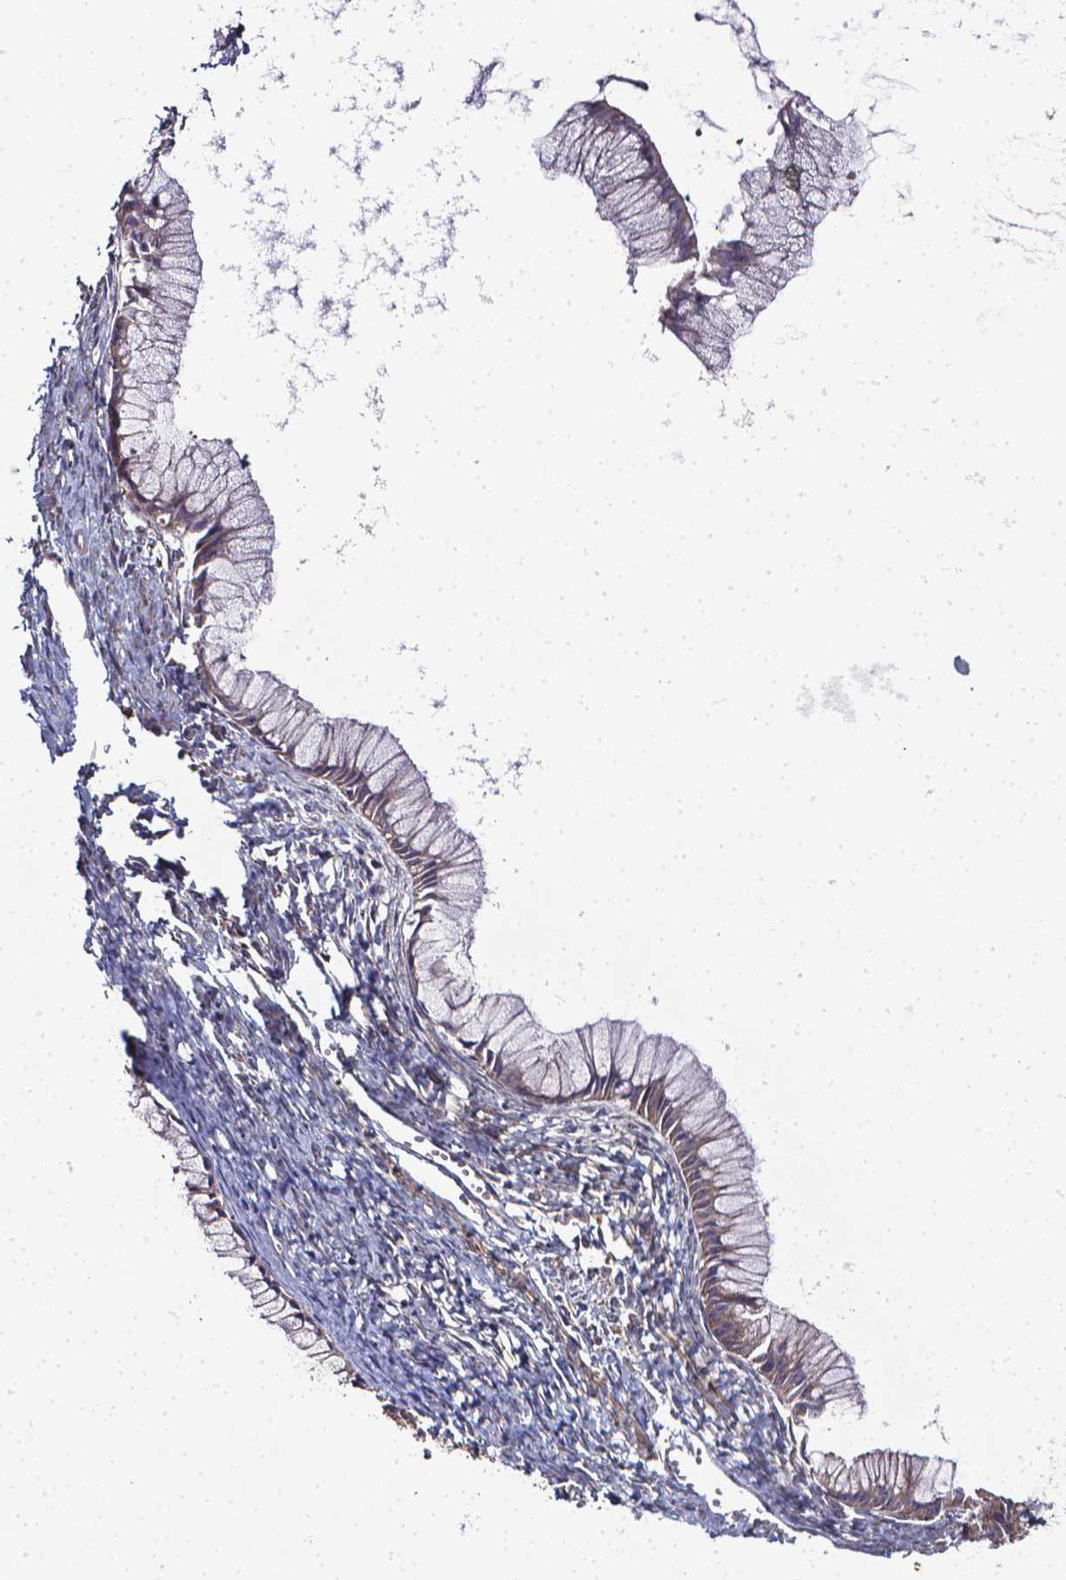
{"staining": {"intensity": "moderate", "quantity": ">75%", "location": "cytoplasmic/membranous"}, "tissue": "ovarian cancer", "cell_type": "Tumor cells", "image_type": "cancer", "snomed": [{"axis": "morphology", "description": "Cystadenocarcinoma, mucinous, NOS"}, {"axis": "topography", "description": "Ovary"}], "caption": "Protein expression by immunohistochemistry (IHC) reveals moderate cytoplasmic/membranous positivity in about >75% of tumor cells in ovarian mucinous cystadenocarcinoma.", "gene": "PRAG1", "patient": {"sex": "female", "age": 41}}